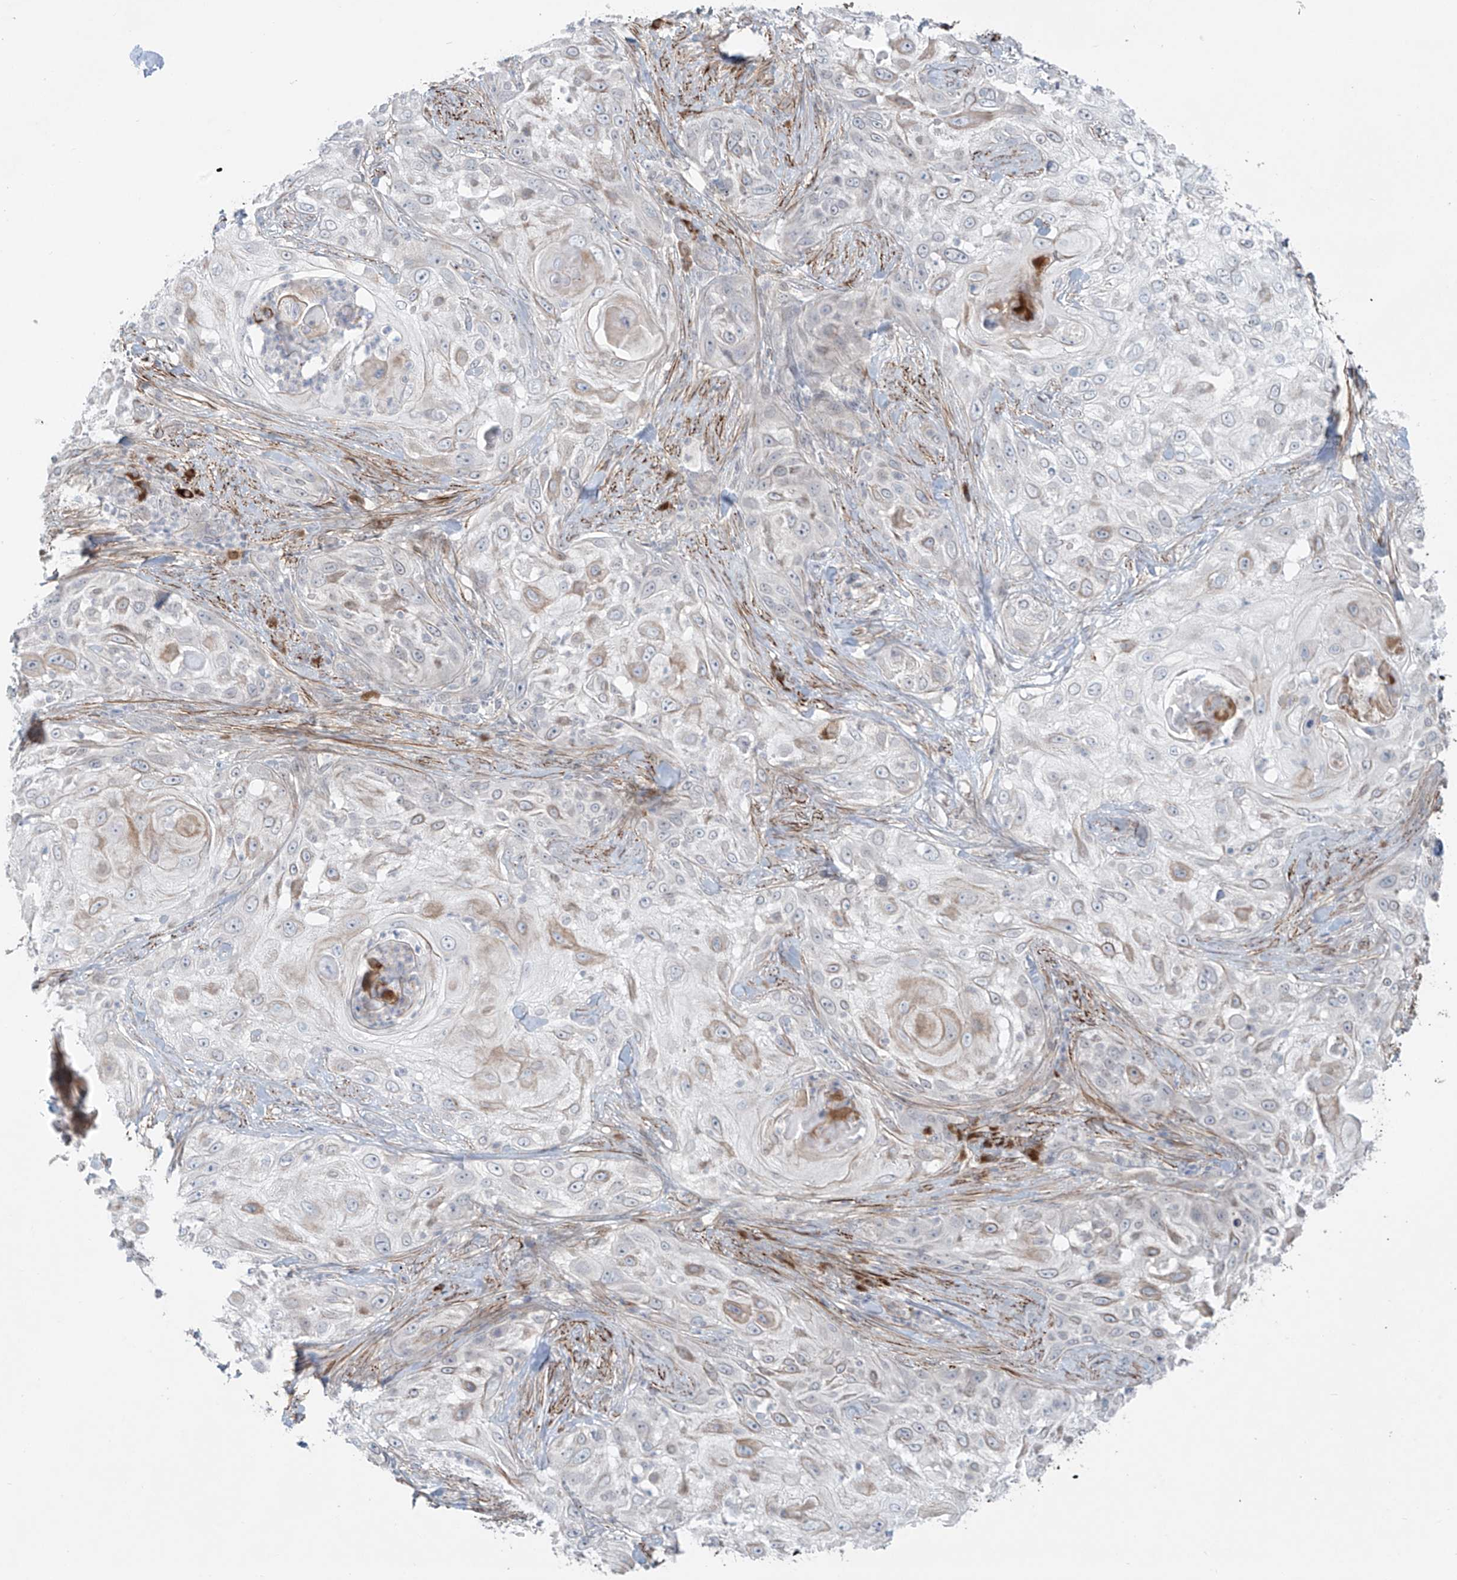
{"staining": {"intensity": "weak", "quantity": "<25%", "location": "cytoplasmic/membranous"}, "tissue": "skin cancer", "cell_type": "Tumor cells", "image_type": "cancer", "snomed": [{"axis": "morphology", "description": "Squamous cell carcinoma, NOS"}, {"axis": "topography", "description": "Skin"}], "caption": "Skin cancer was stained to show a protein in brown. There is no significant expression in tumor cells.", "gene": "RASGEF1A", "patient": {"sex": "female", "age": 44}}